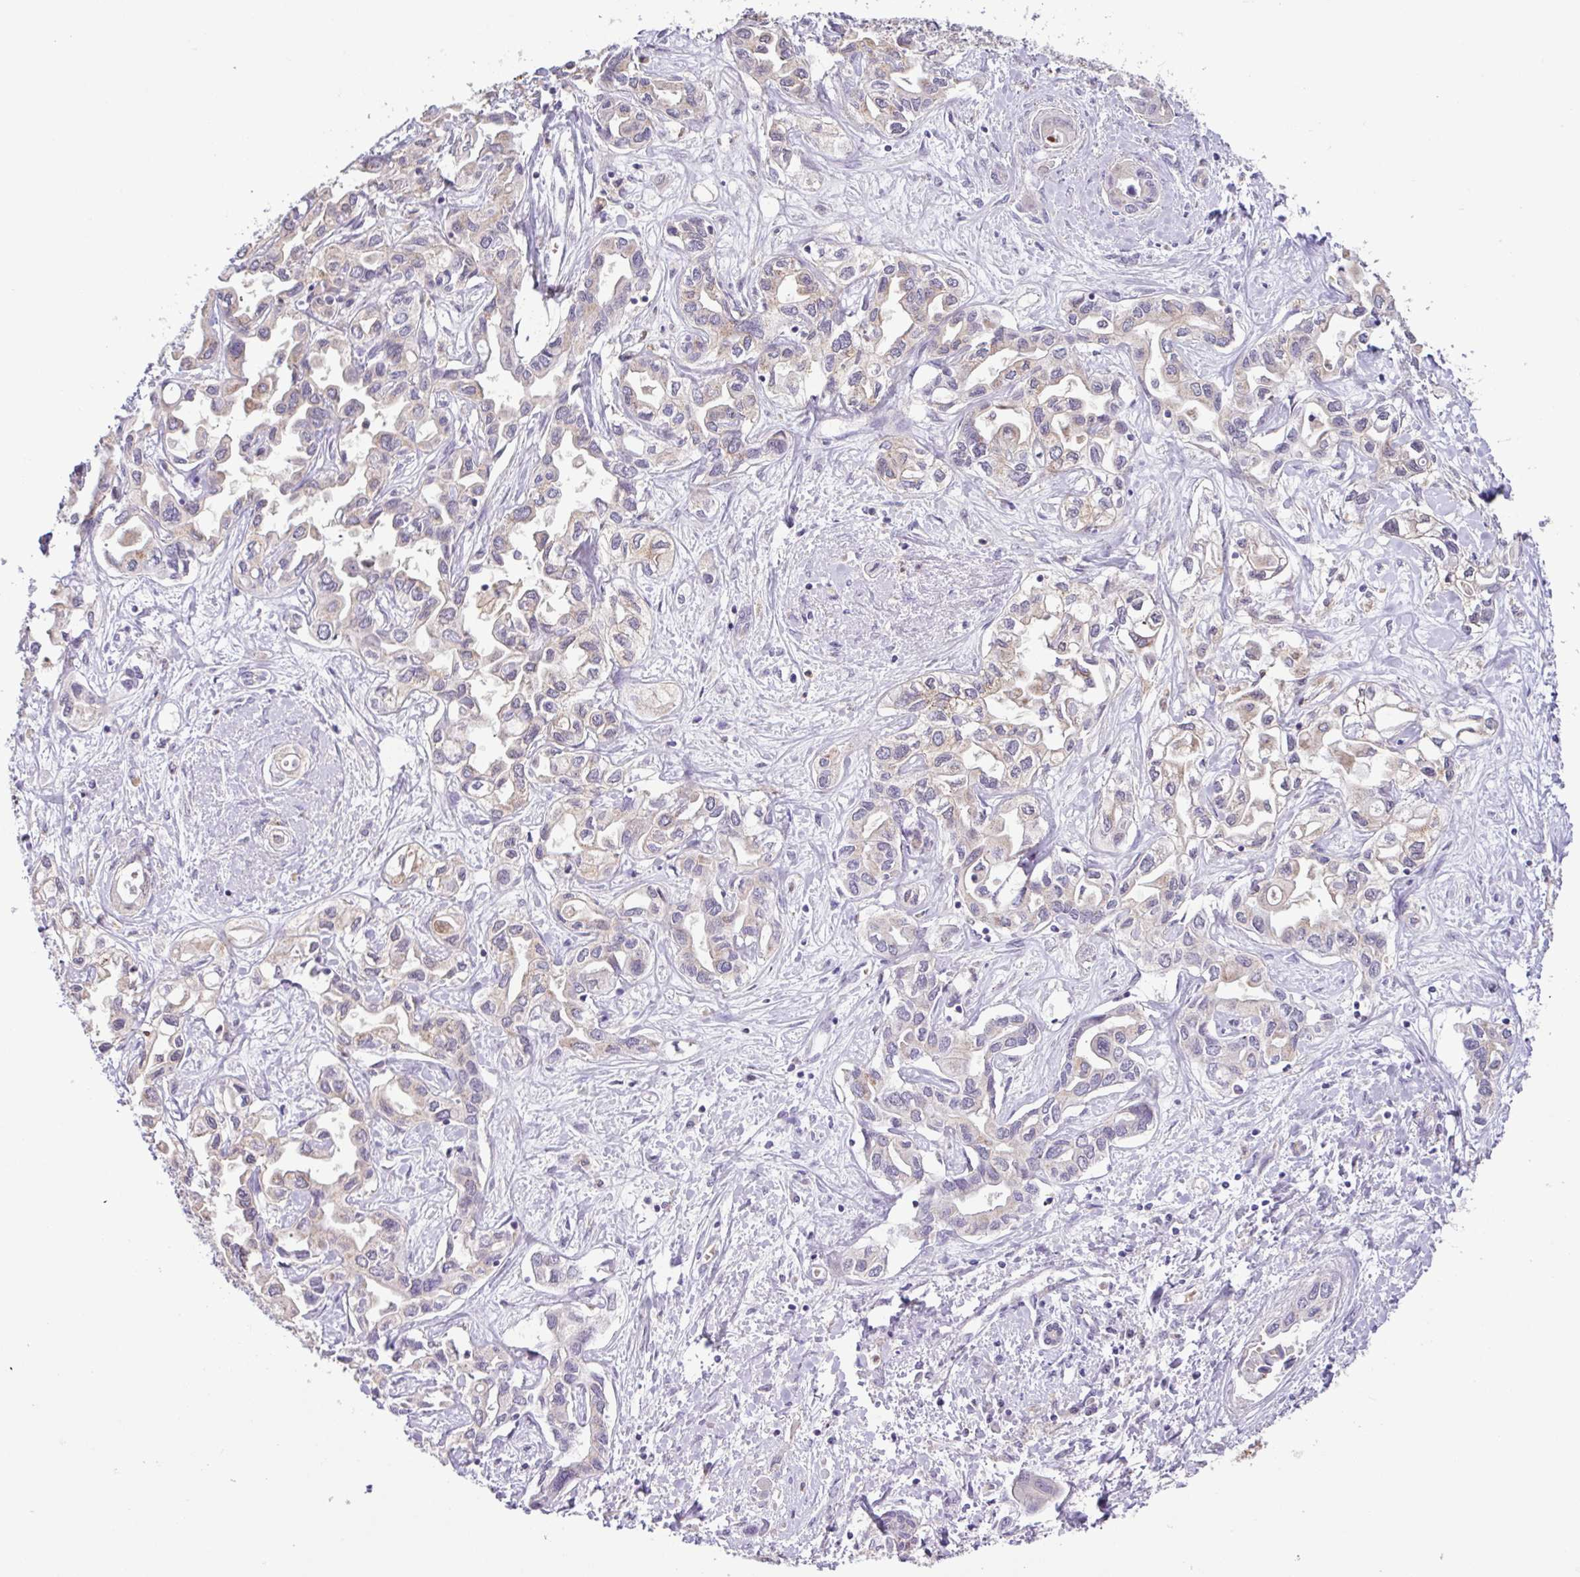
{"staining": {"intensity": "weak", "quantity": "25%-75%", "location": "cytoplasmic/membranous"}, "tissue": "liver cancer", "cell_type": "Tumor cells", "image_type": "cancer", "snomed": [{"axis": "morphology", "description": "Cholangiocarcinoma"}, {"axis": "topography", "description": "Liver"}], "caption": "Cholangiocarcinoma (liver) stained with a brown dye demonstrates weak cytoplasmic/membranous positive staining in approximately 25%-75% of tumor cells.", "gene": "TONSL", "patient": {"sex": "female", "age": 64}}